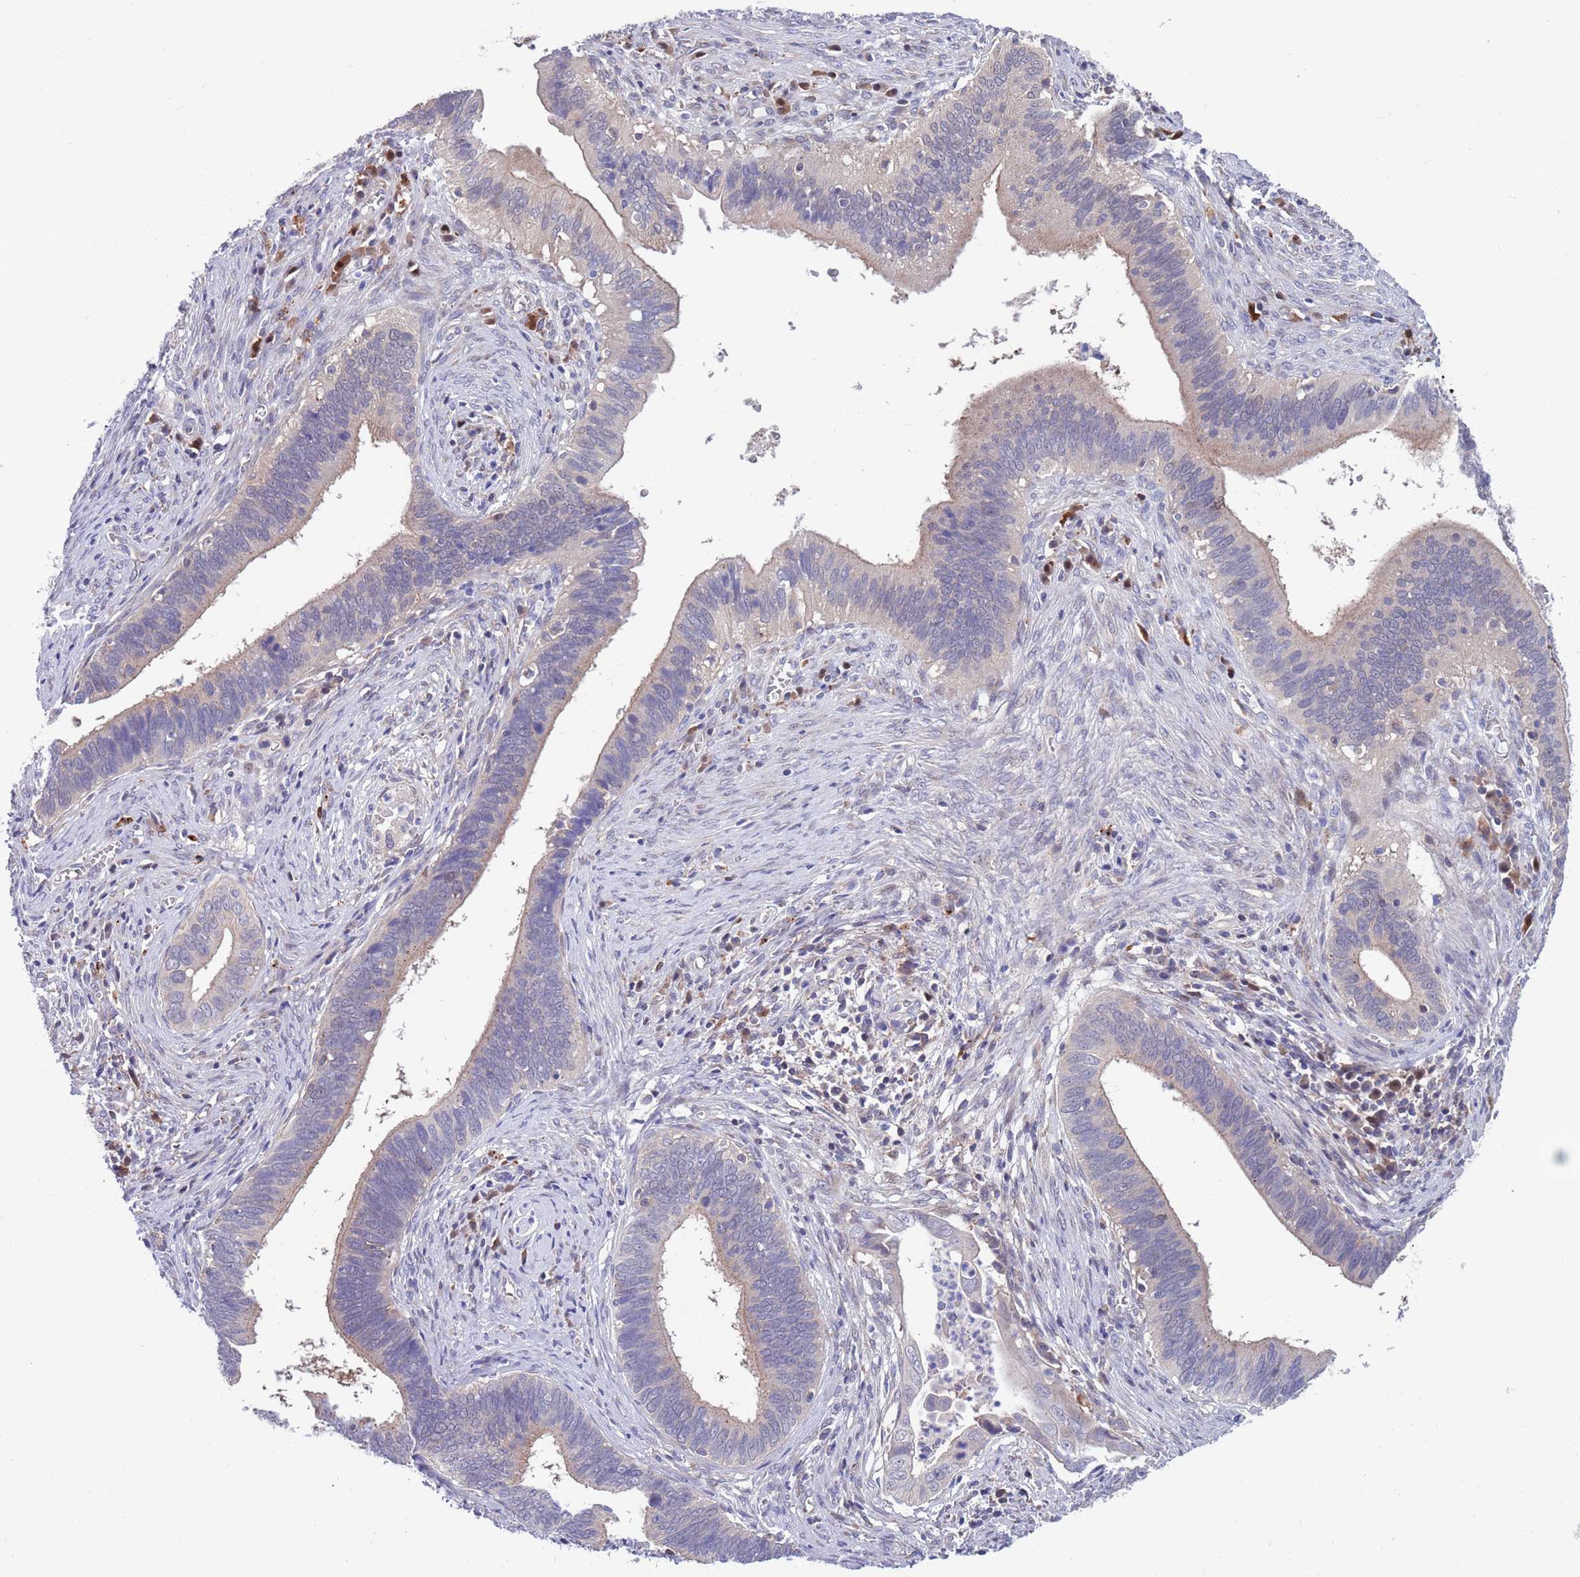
{"staining": {"intensity": "negative", "quantity": "none", "location": "none"}, "tissue": "cervical cancer", "cell_type": "Tumor cells", "image_type": "cancer", "snomed": [{"axis": "morphology", "description": "Adenocarcinoma, NOS"}, {"axis": "topography", "description": "Cervix"}], "caption": "The photomicrograph exhibits no staining of tumor cells in adenocarcinoma (cervical). (DAB (3,3'-diaminobenzidine) IHC, high magnification).", "gene": "KLHL29", "patient": {"sex": "female", "age": 42}}